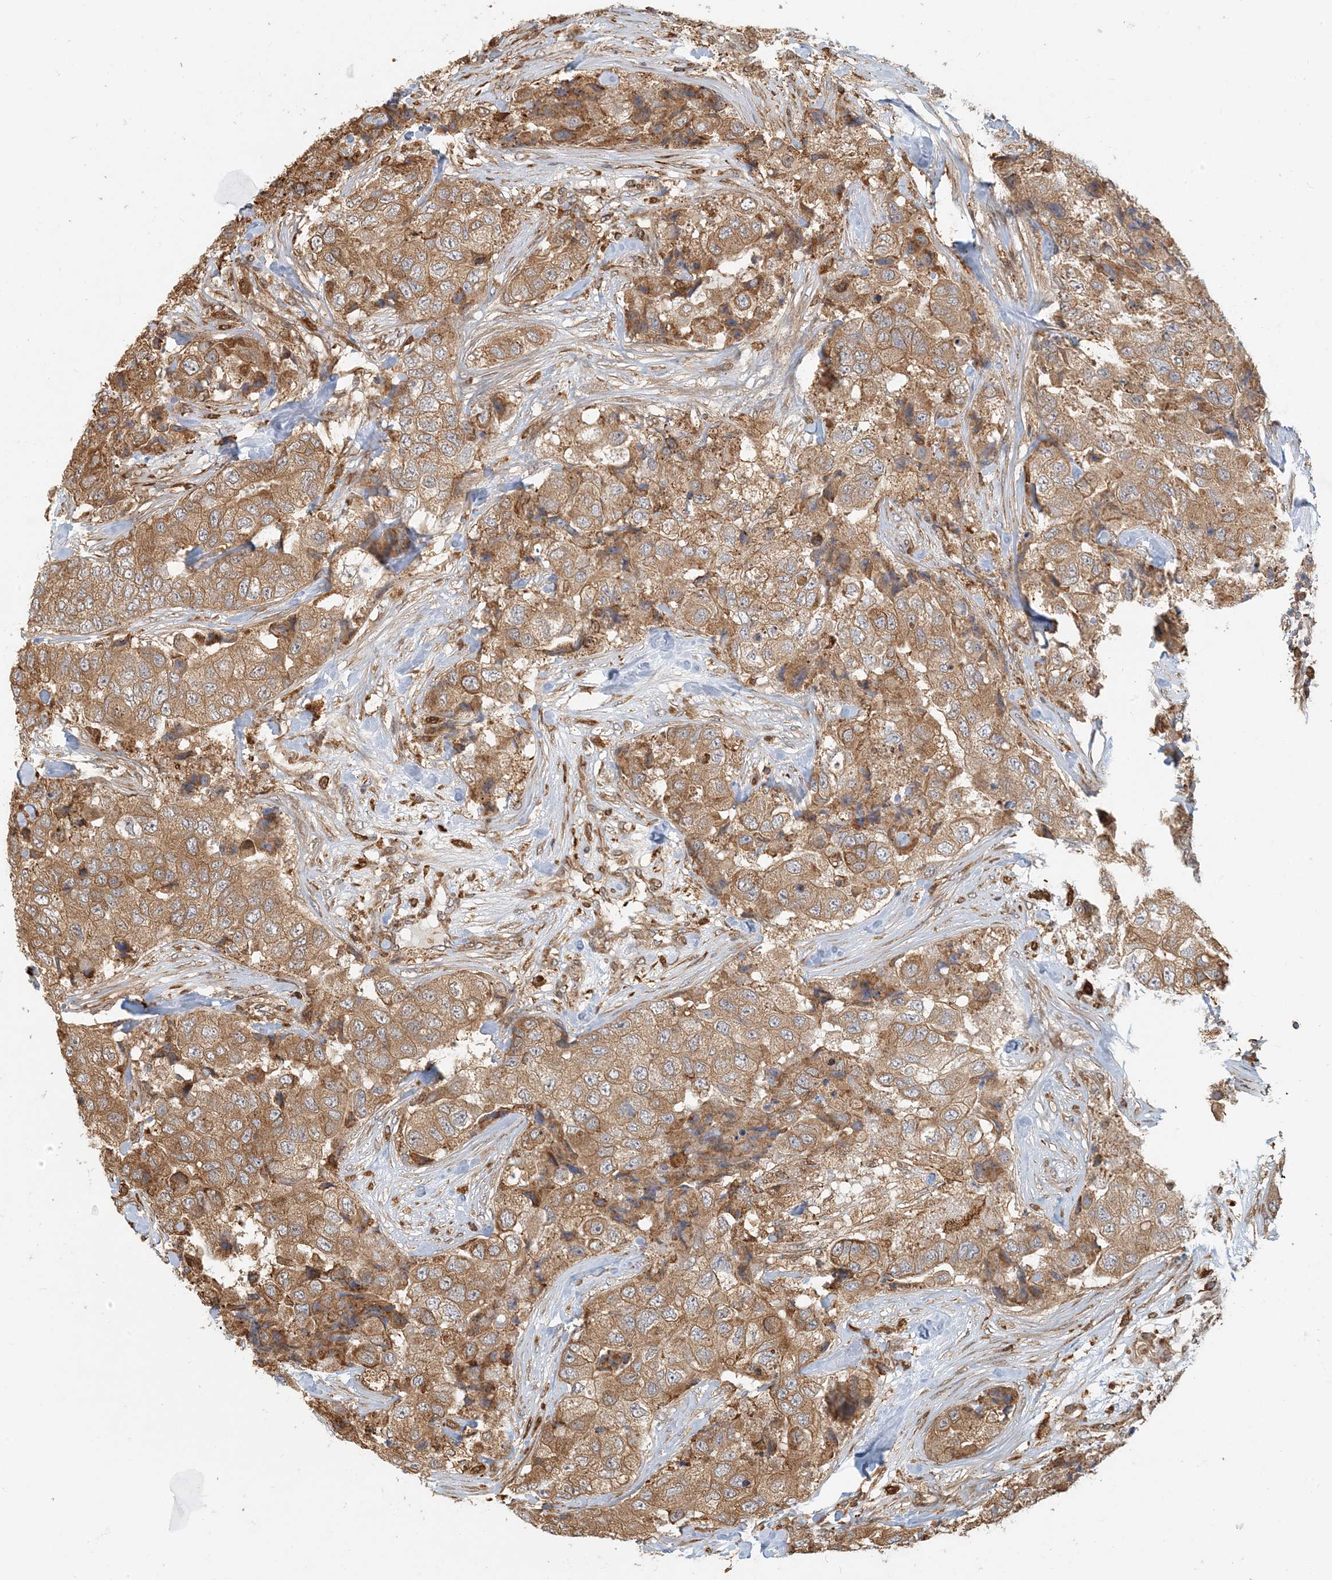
{"staining": {"intensity": "moderate", "quantity": ">75%", "location": "cytoplasmic/membranous"}, "tissue": "breast cancer", "cell_type": "Tumor cells", "image_type": "cancer", "snomed": [{"axis": "morphology", "description": "Duct carcinoma"}, {"axis": "topography", "description": "Breast"}], "caption": "Immunohistochemical staining of breast invasive ductal carcinoma demonstrates medium levels of moderate cytoplasmic/membranous staining in approximately >75% of tumor cells.", "gene": "HNMT", "patient": {"sex": "female", "age": 62}}